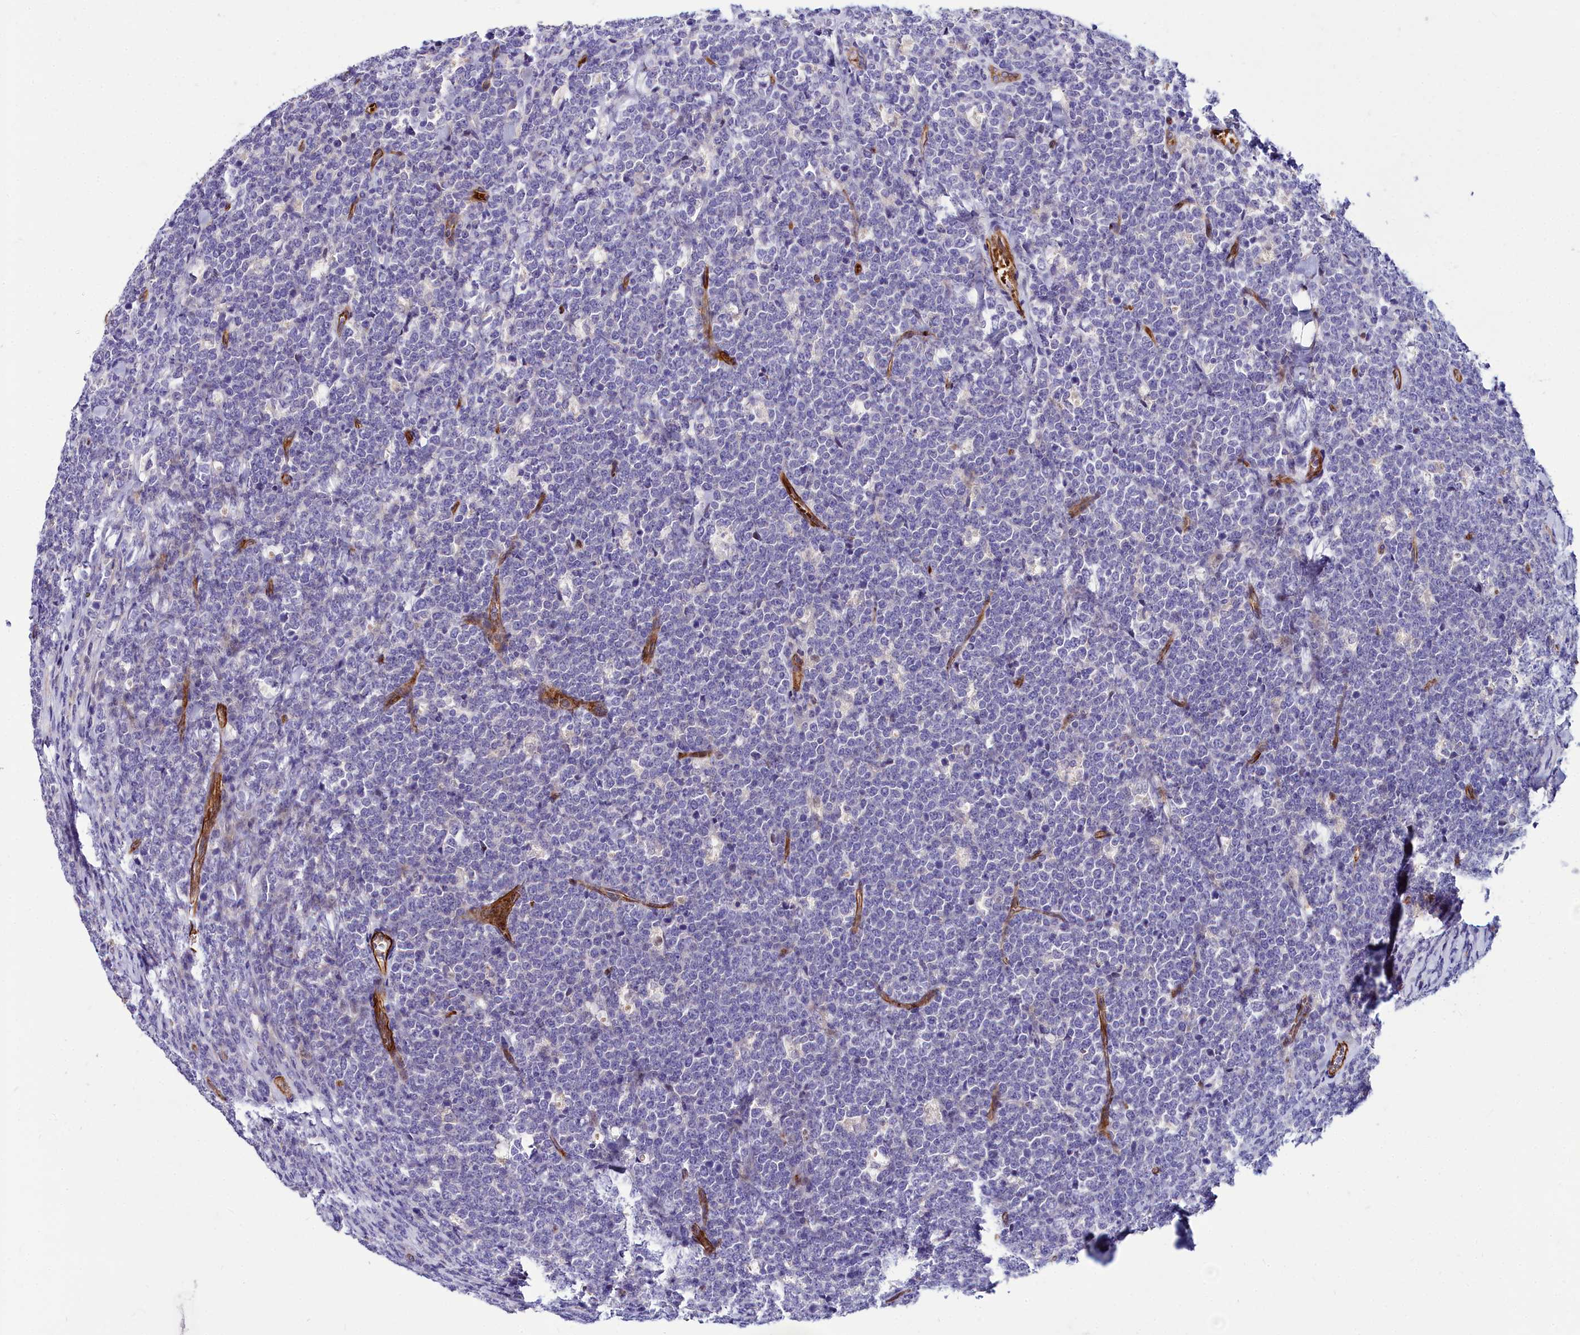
{"staining": {"intensity": "negative", "quantity": "none", "location": "none"}, "tissue": "lymphoma", "cell_type": "Tumor cells", "image_type": "cancer", "snomed": [{"axis": "morphology", "description": "Malignant lymphoma, non-Hodgkin's type, High grade"}, {"axis": "topography", "description": "Small intestine"}], "caption": "Human lymphoma stained for a protein using immunohistochemistry shows no staining in tumor cells.", "gene": "CYP4F11", "patient": {"sex": "male", "age": 8}}